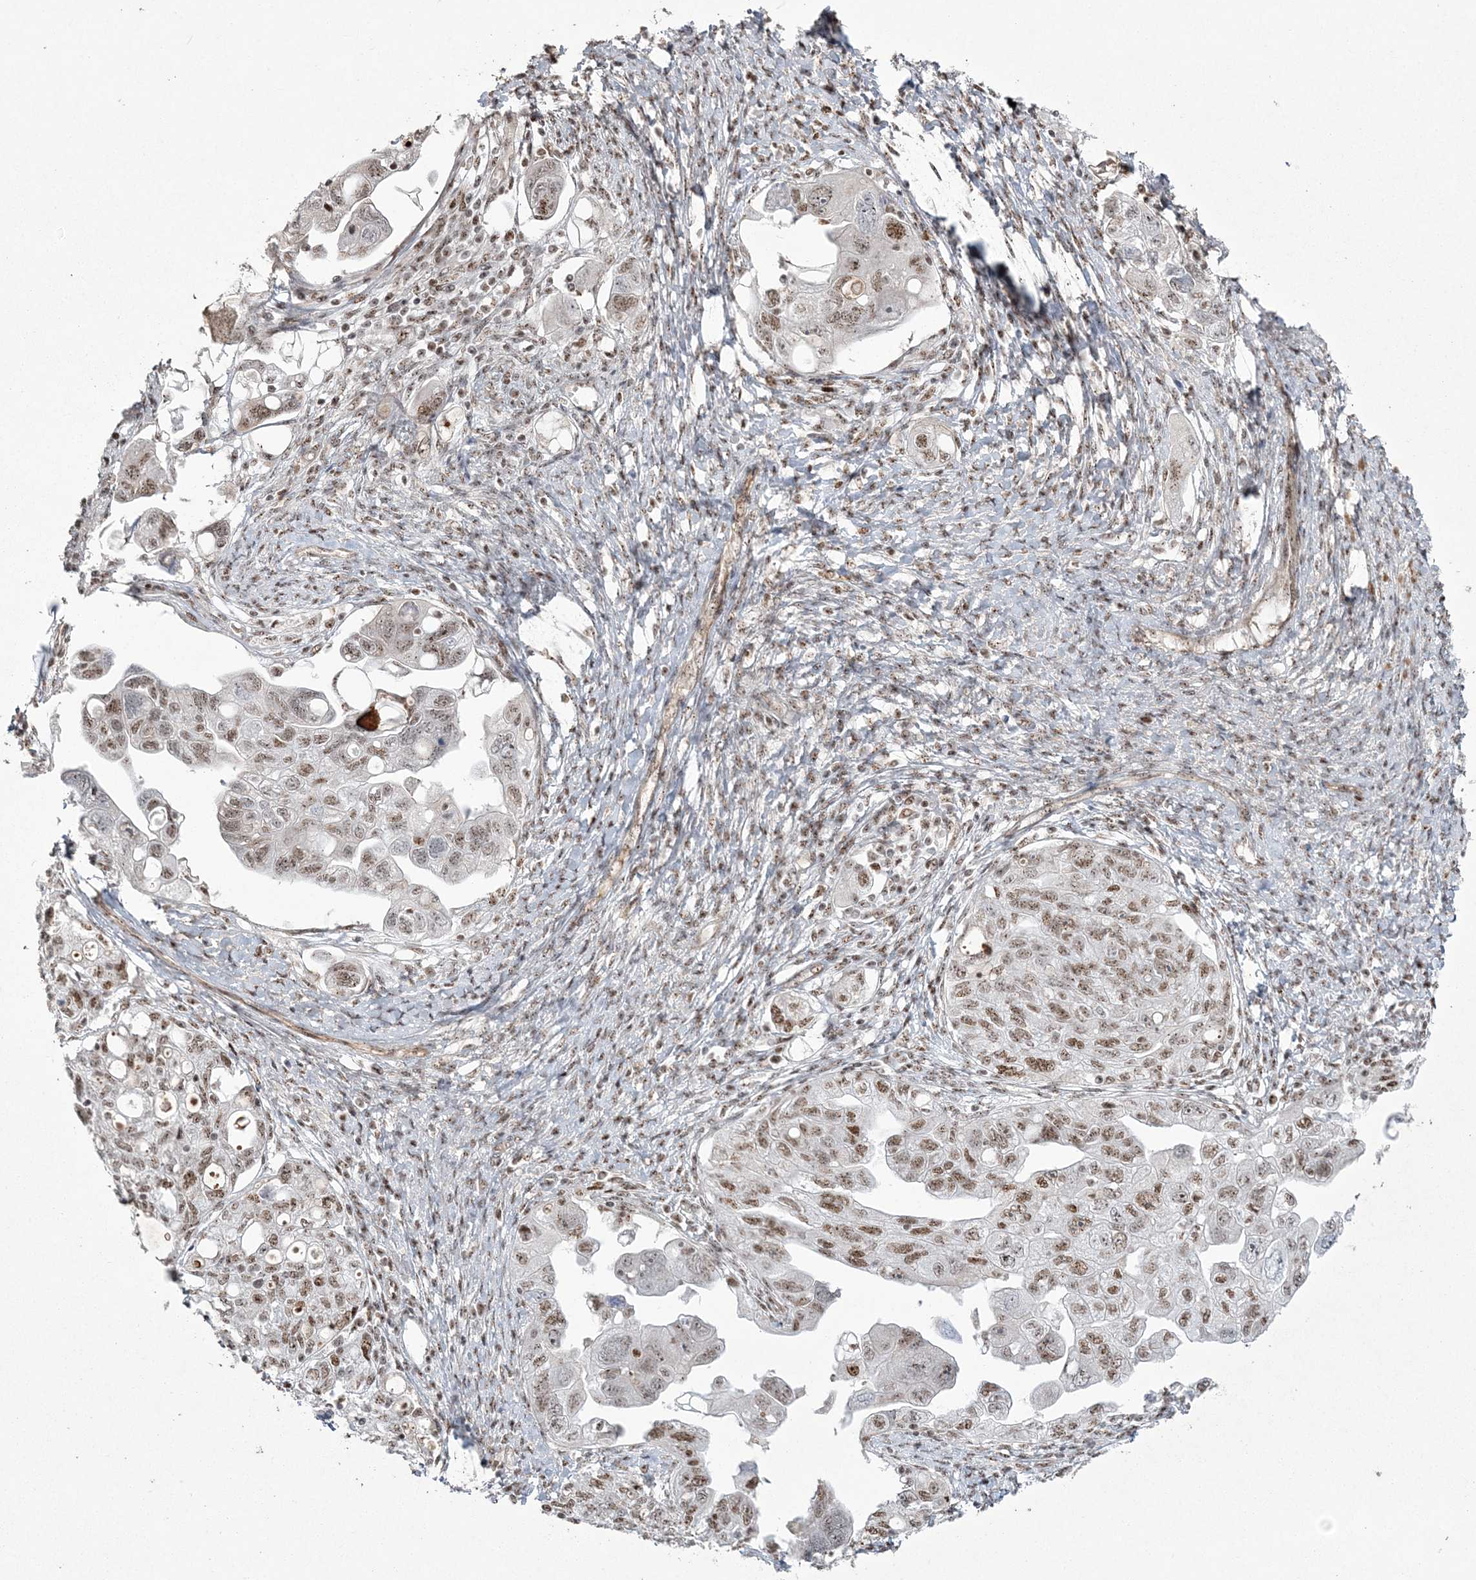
{"staining": {"intensity": "moderate", "quantity": ">75%", "location": "nuclear"}, "tissue": "ovarian cancer", "cell_type": "Tumor cells", "image_type": "cancer", "snomed": [{"axis": "morphology", "description": "Carcinoma, NOS"}, {"axis": "morphology", "description": "Cystadenocarcinoma, serous, NOS"}, {"axis": "topography", "description": "Ovary"}], "caption": "There is medium levels of moderate nuclear positivity in tumor cells of serous cystadenocarcinoma (ovarian), as demonstrated by immunohistochemical staining (brown color).", "gene": "RBM17", "patient": {"sex": "female", "age": 69}}